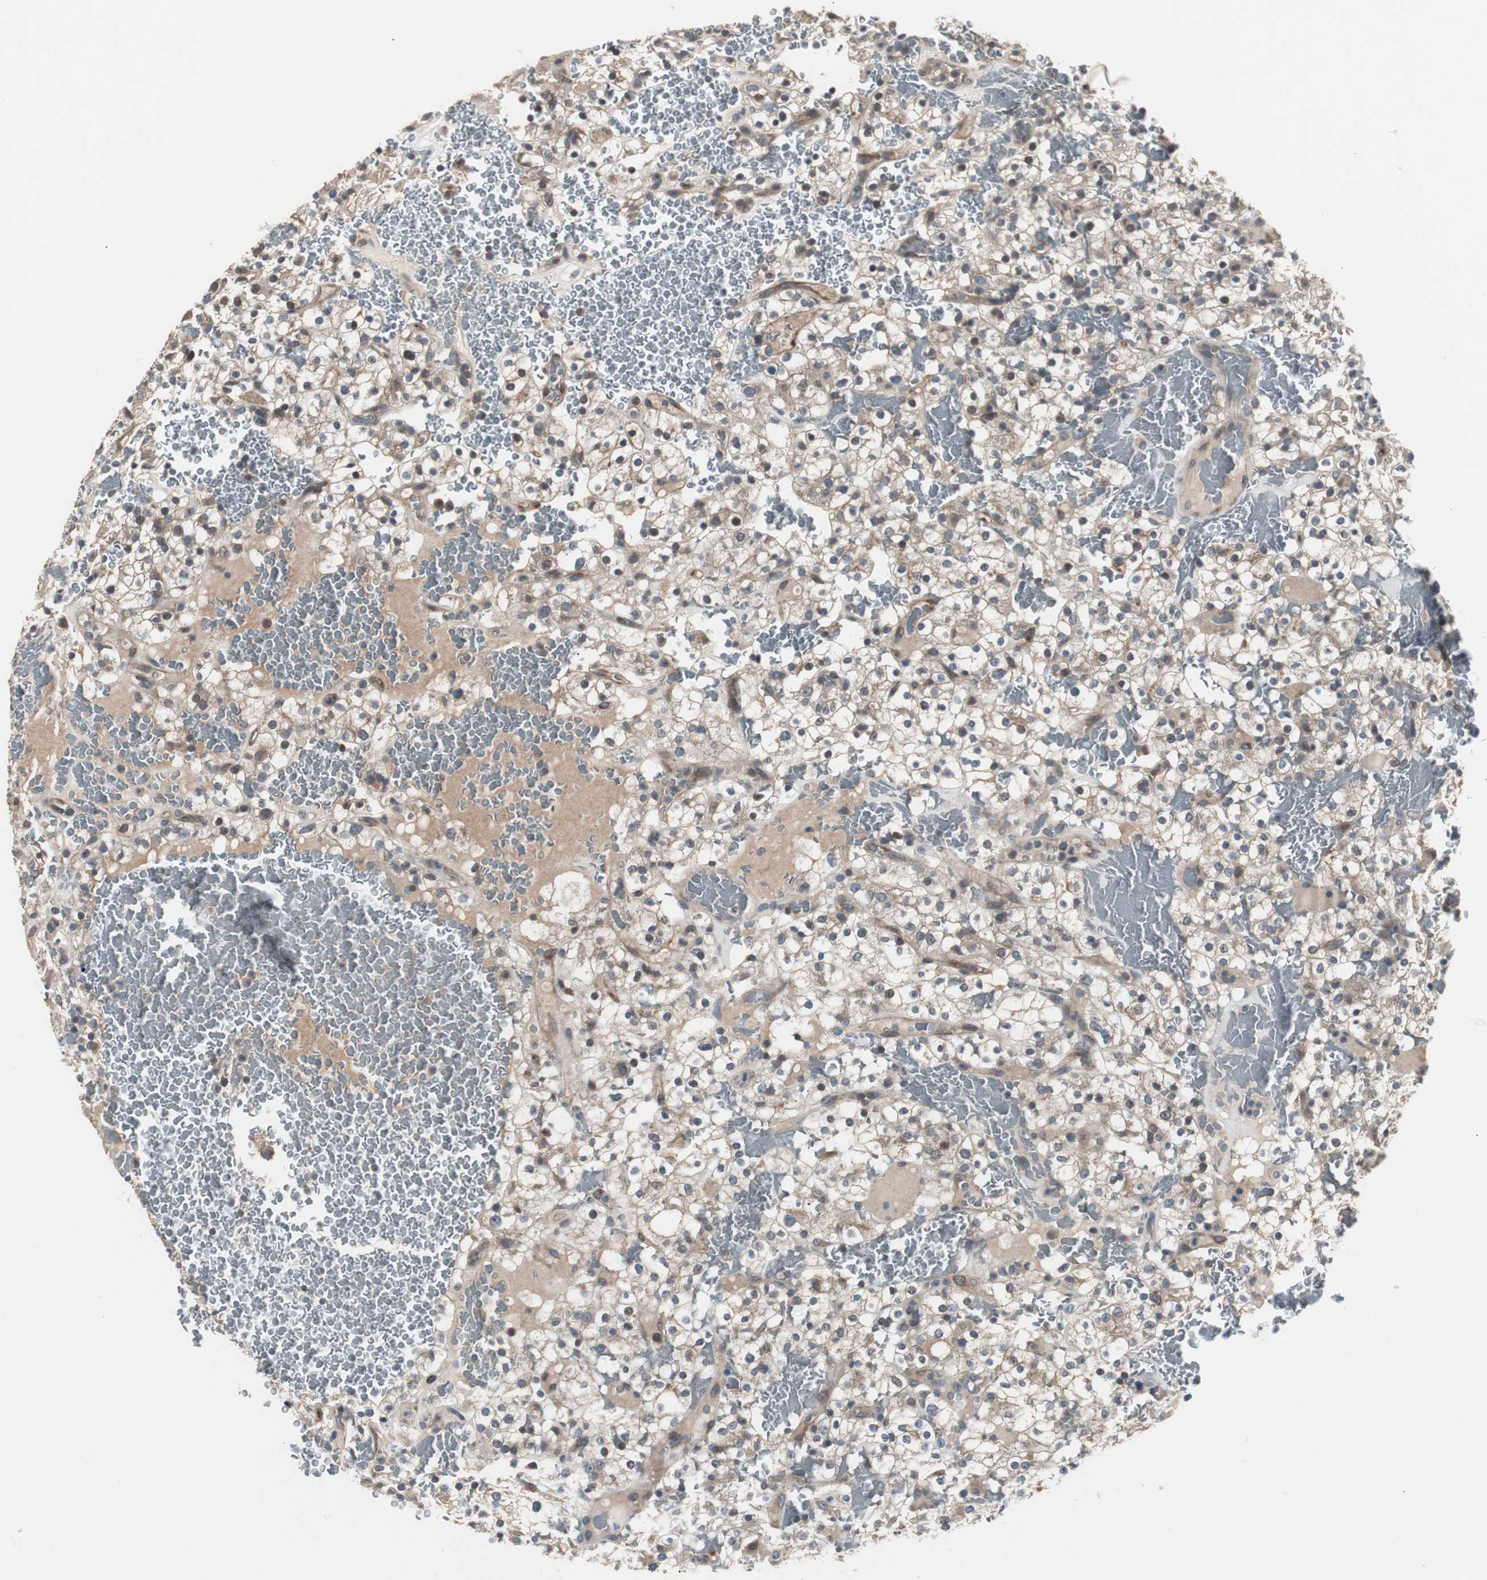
{"staining": {"intensity": "weak", "quantity": "<25%", "location": "cytoplasmic/membranous"}, "tissue": "renal cancer", "cell_type": "Tumor cells", "image_type": "cancer", "snomed": [{"axis": "morphology", "description": "Normal tissue, NOS"}, {"axis": "morphology", "description": "Adenocarcinoma, NOS"}, {"axis": "topography", "description": "Kidney"}], "caption": "Protein analysis of renal adenocarcinoma reveals no significant expression in tumor cells.", "gene": "ZMPSTE24", "patient": {"sex": "female", "age": 72}}